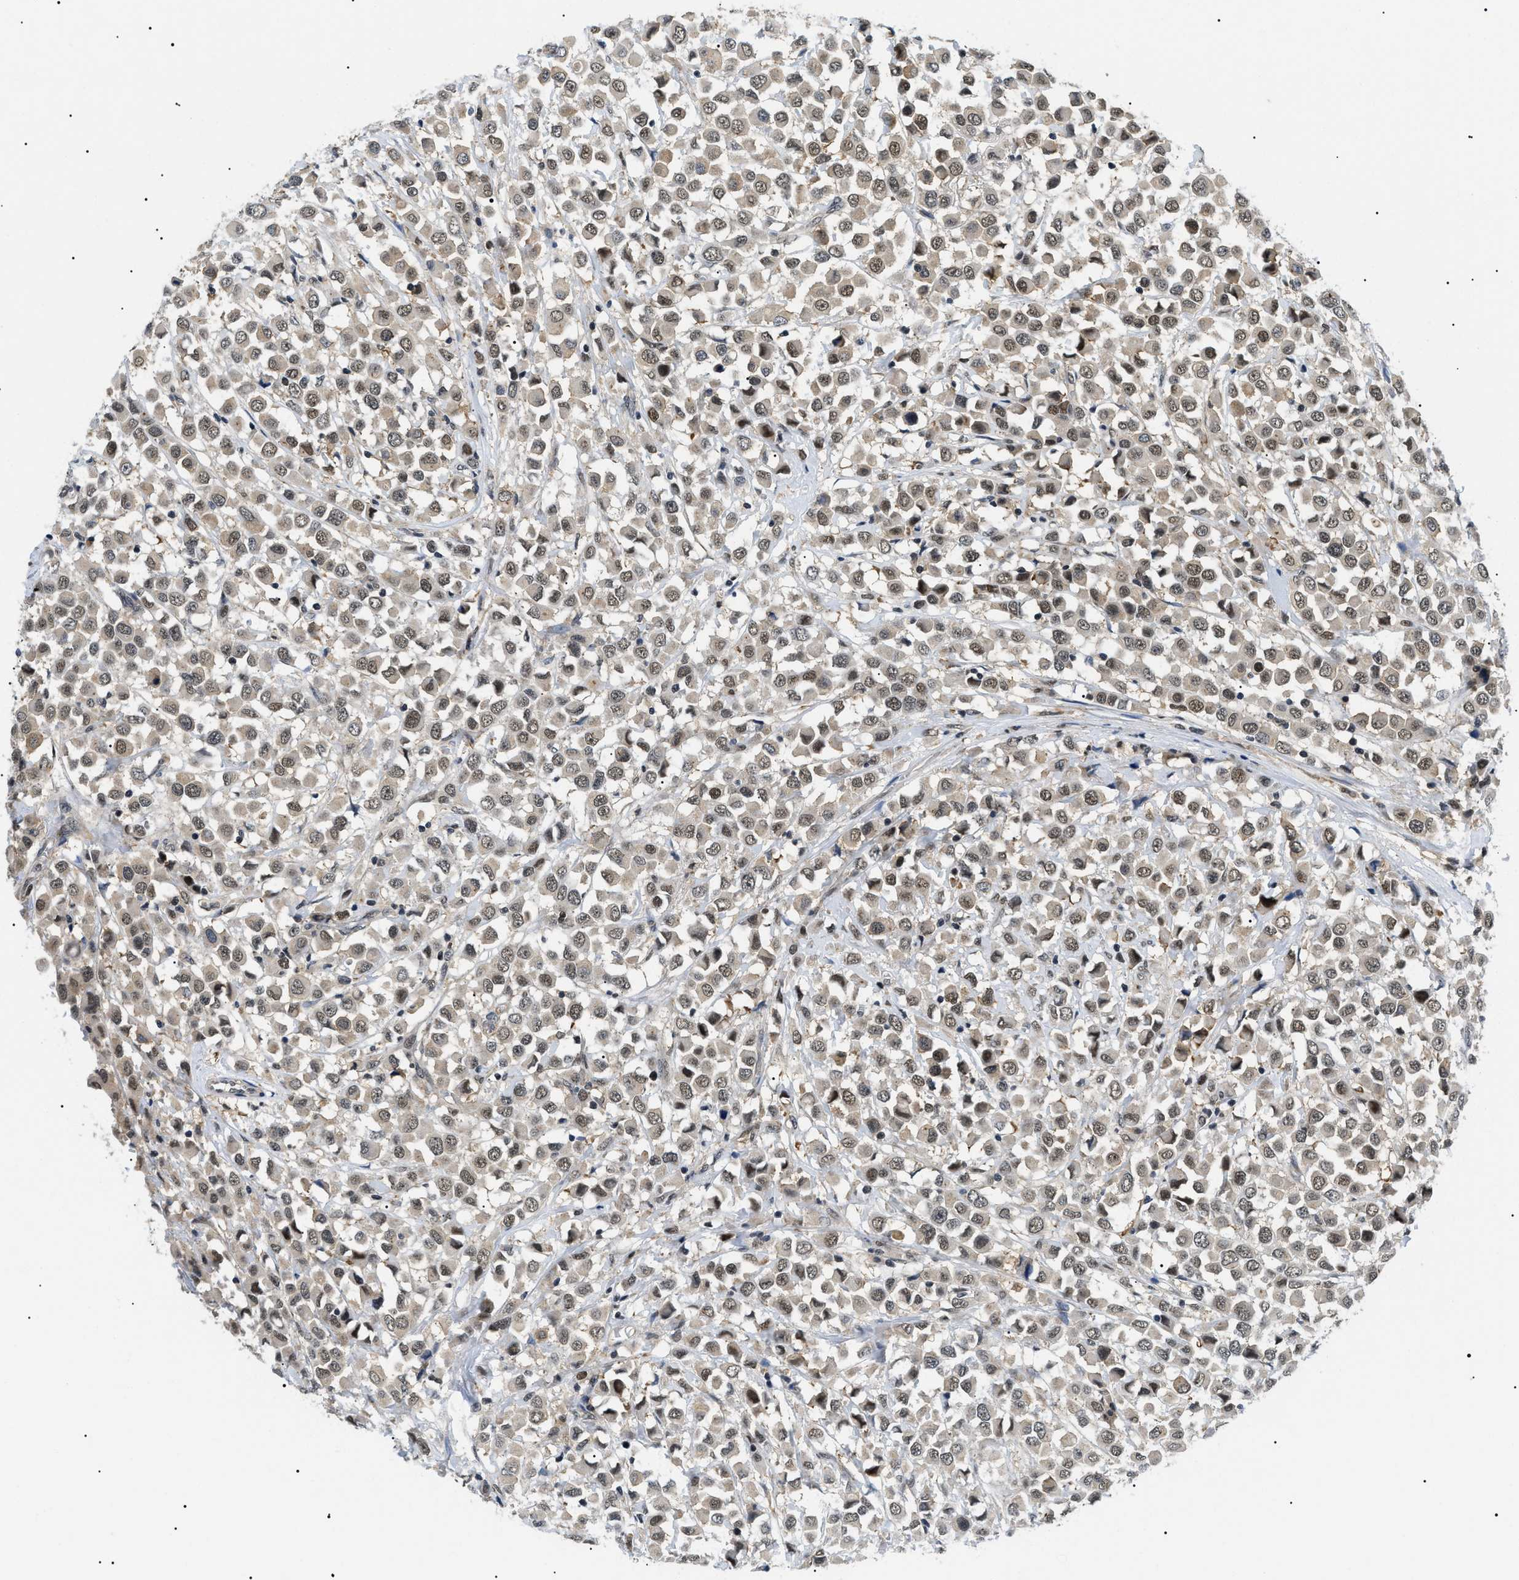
{"staining": {"intensity": "moderate", "quantity": ">75%", "location": "nuclear"}, "tissue": "breast cancer", "cell_type": "Tumor cells", "image_type": "cancer", "snomed": [{"axis": "morphology", "description": "Duct carcinoma"}, {"axis": "topography", "description": "Breast"}], "caption": "An immunohistochemistry (IHC) photomicrograph of tumor tissue is shown. Protein staining in brown labels moderate nuclear positivity in breast cancer within tumor cells.", "gene": "RBM15", "patient": {"sex": "female", "age": 61}}